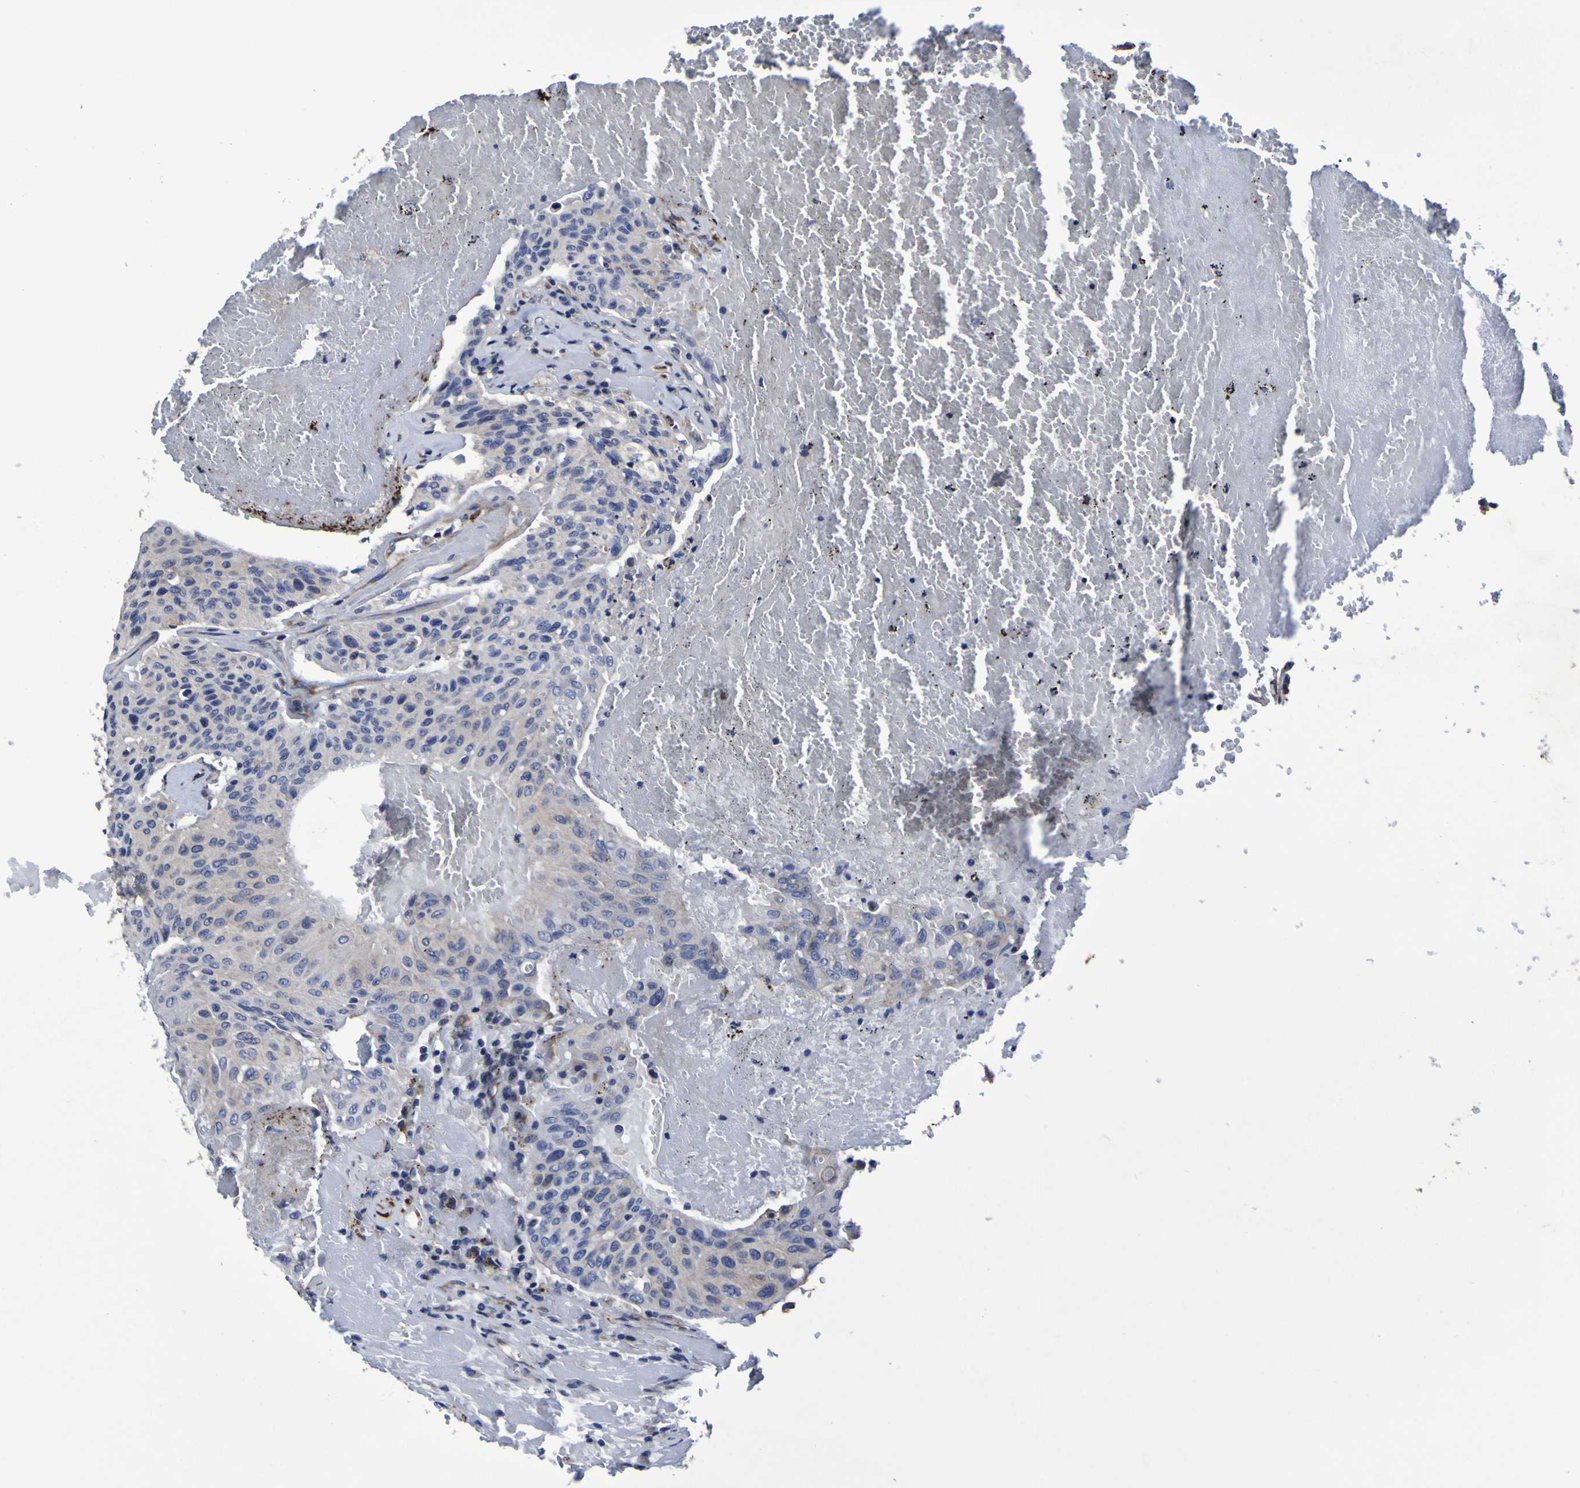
{"staining": {"intensity": "negative", "quantity": "none", "location": "none"}, "tissue": "urothelial cancer", "cell_type": "Tumor cells", "image_type": "cancer", "snomed": [{"axis": "morphology", "description": "Urothelial carcinoma, High grade"}, {"axis": "topography", "description": "Urinary bladder"}], "caption": "Tumor cells show no significant protein positivity in high-grade urothelial carcinoma.", "gene": "P3H1", "patient": {"sex": "male", "age": 66}}